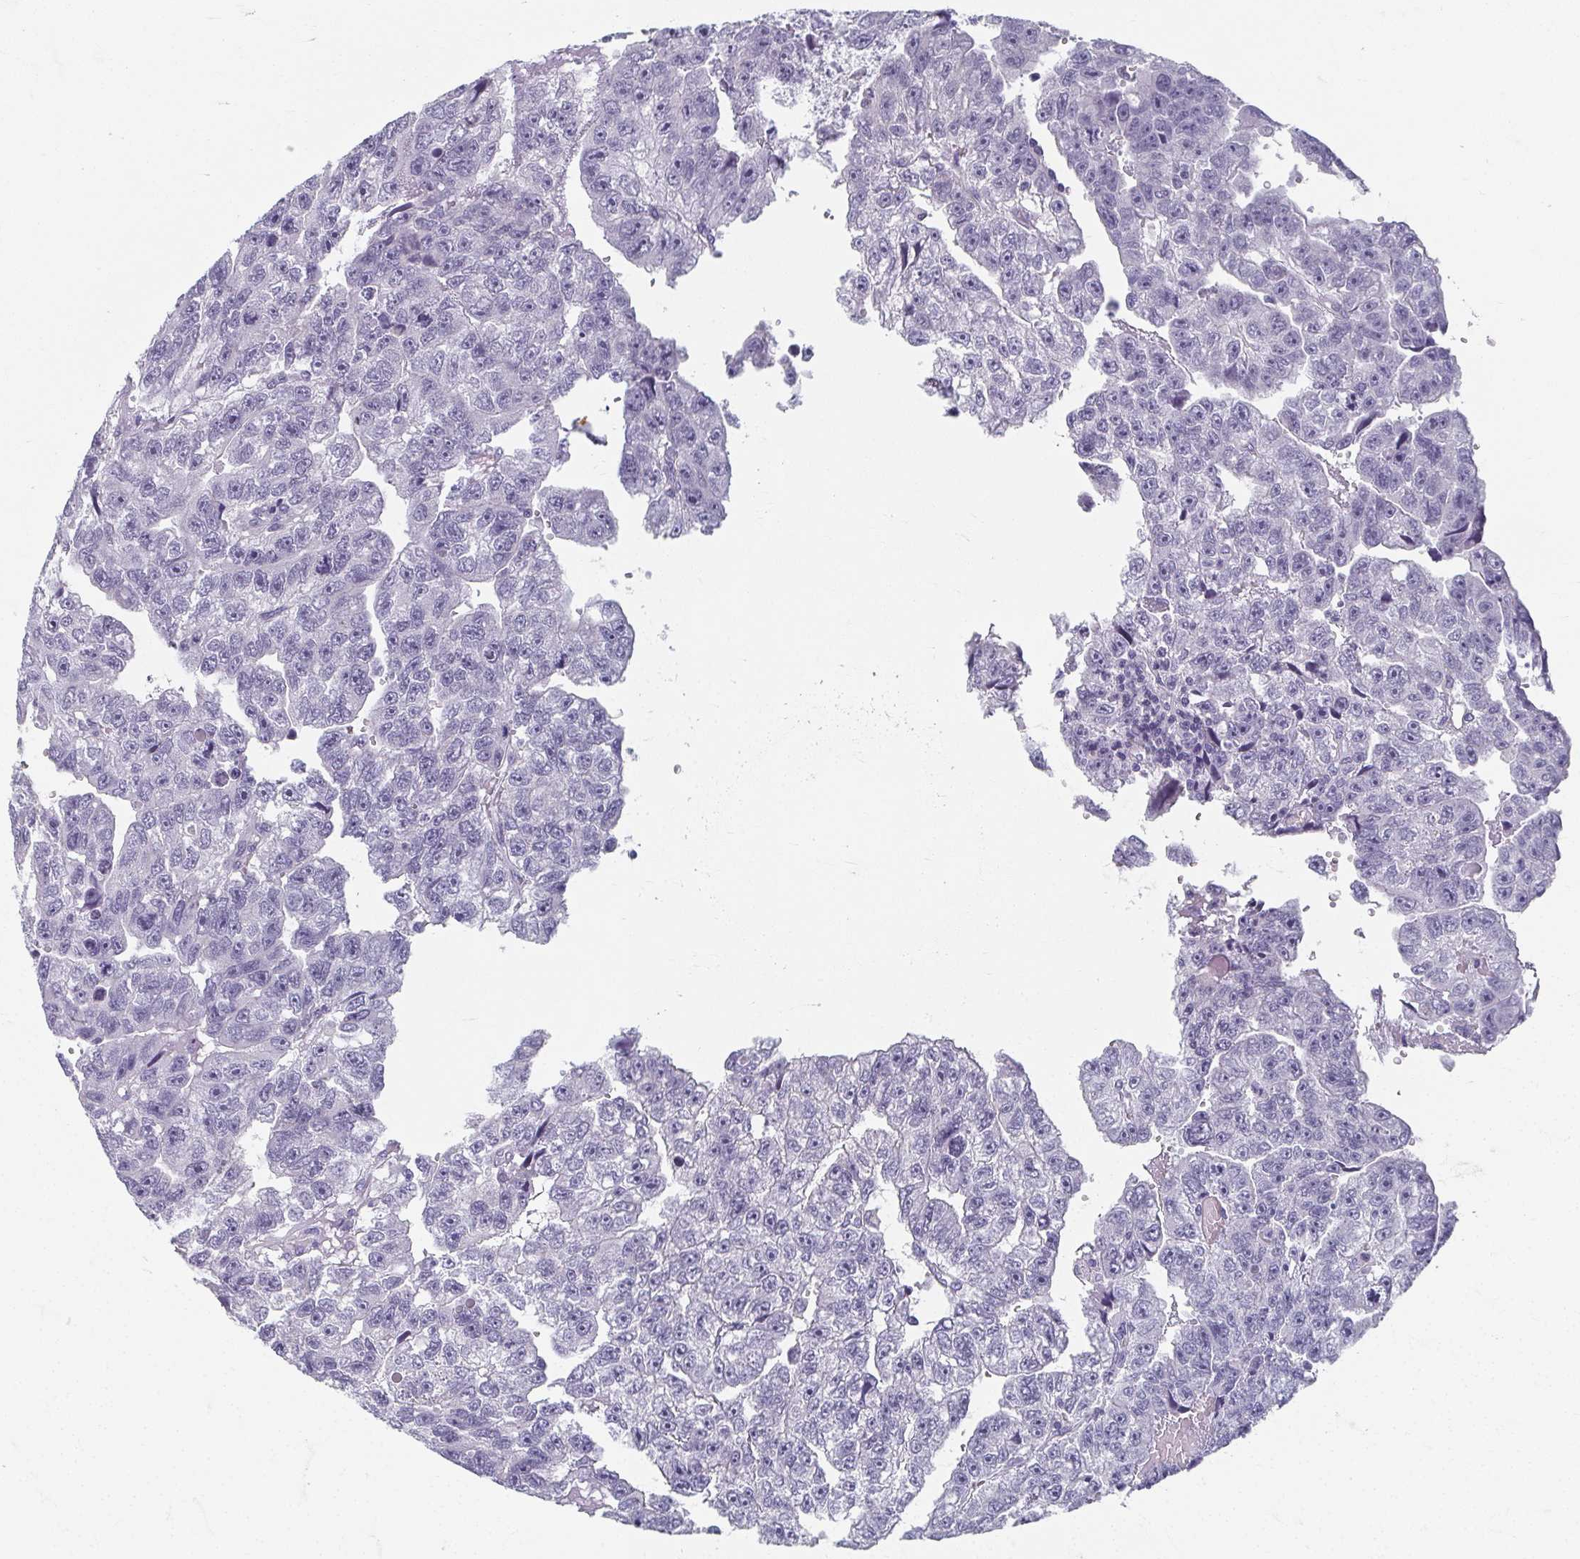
{"staining": {"intensity": "negative", "quantity": "none", "location": "none"}, "tissue": "testis cancer", "cell_type": "Tumor cells", "image_type": "cancer", "snomed": [{"axis": "morphology", "description": "Carcinoma, Embryonal, NOS"}, {"axis": "topography", "description": "Testis"}], "caption": "Embryonal carcinoma (testis) was stained to show a protein in brown. There is no significant expression in tumor cells. (Brightfield microscopy of DAB immunohistochemistry (IHC) at high magnification).", "gene": "CAMKV", "patient": {"sex": "male", "age": 20}}